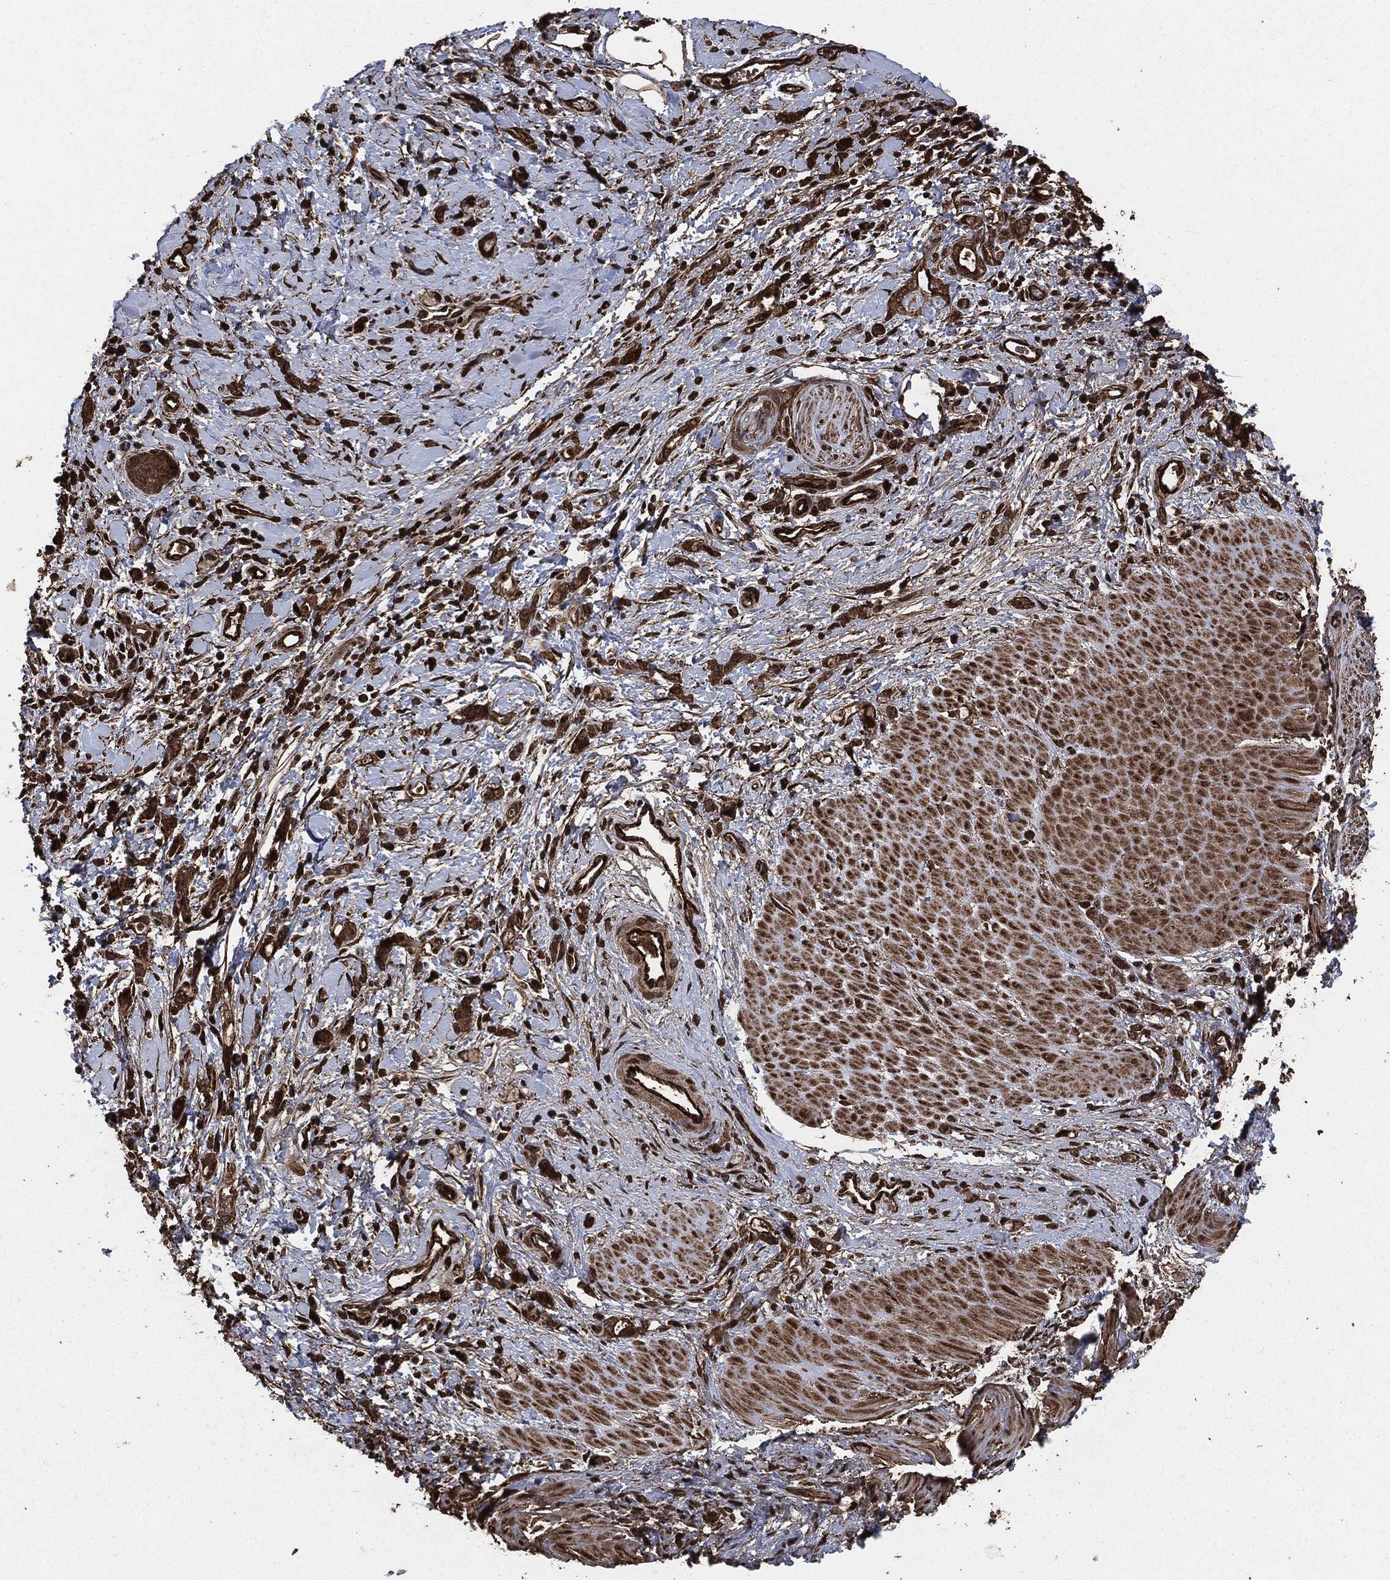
{"staining": {"intensity": "strong", "quantity": ">75%", "location": "cytoplasmic/membranous,nuclear"}, "tissue": "stomach cancer", "cell_type": "Tumor cells", "image_type": "cancer", "snomed": [{"axis": "morphology", "description": "Normal tissue, NOS"}, {"axis": "morphology", "description": "Adenocarcinoma, NOS"}, {"axis": "topography", "description": "Stomach"}], "caption": "Stomach adenocarcinoma stained for a protein displays strong cytoplasmic/membranous and nuclear positivity in tumor cells.", "gene": "EGFR", "patient": {"sex": "male", "age": 67}}